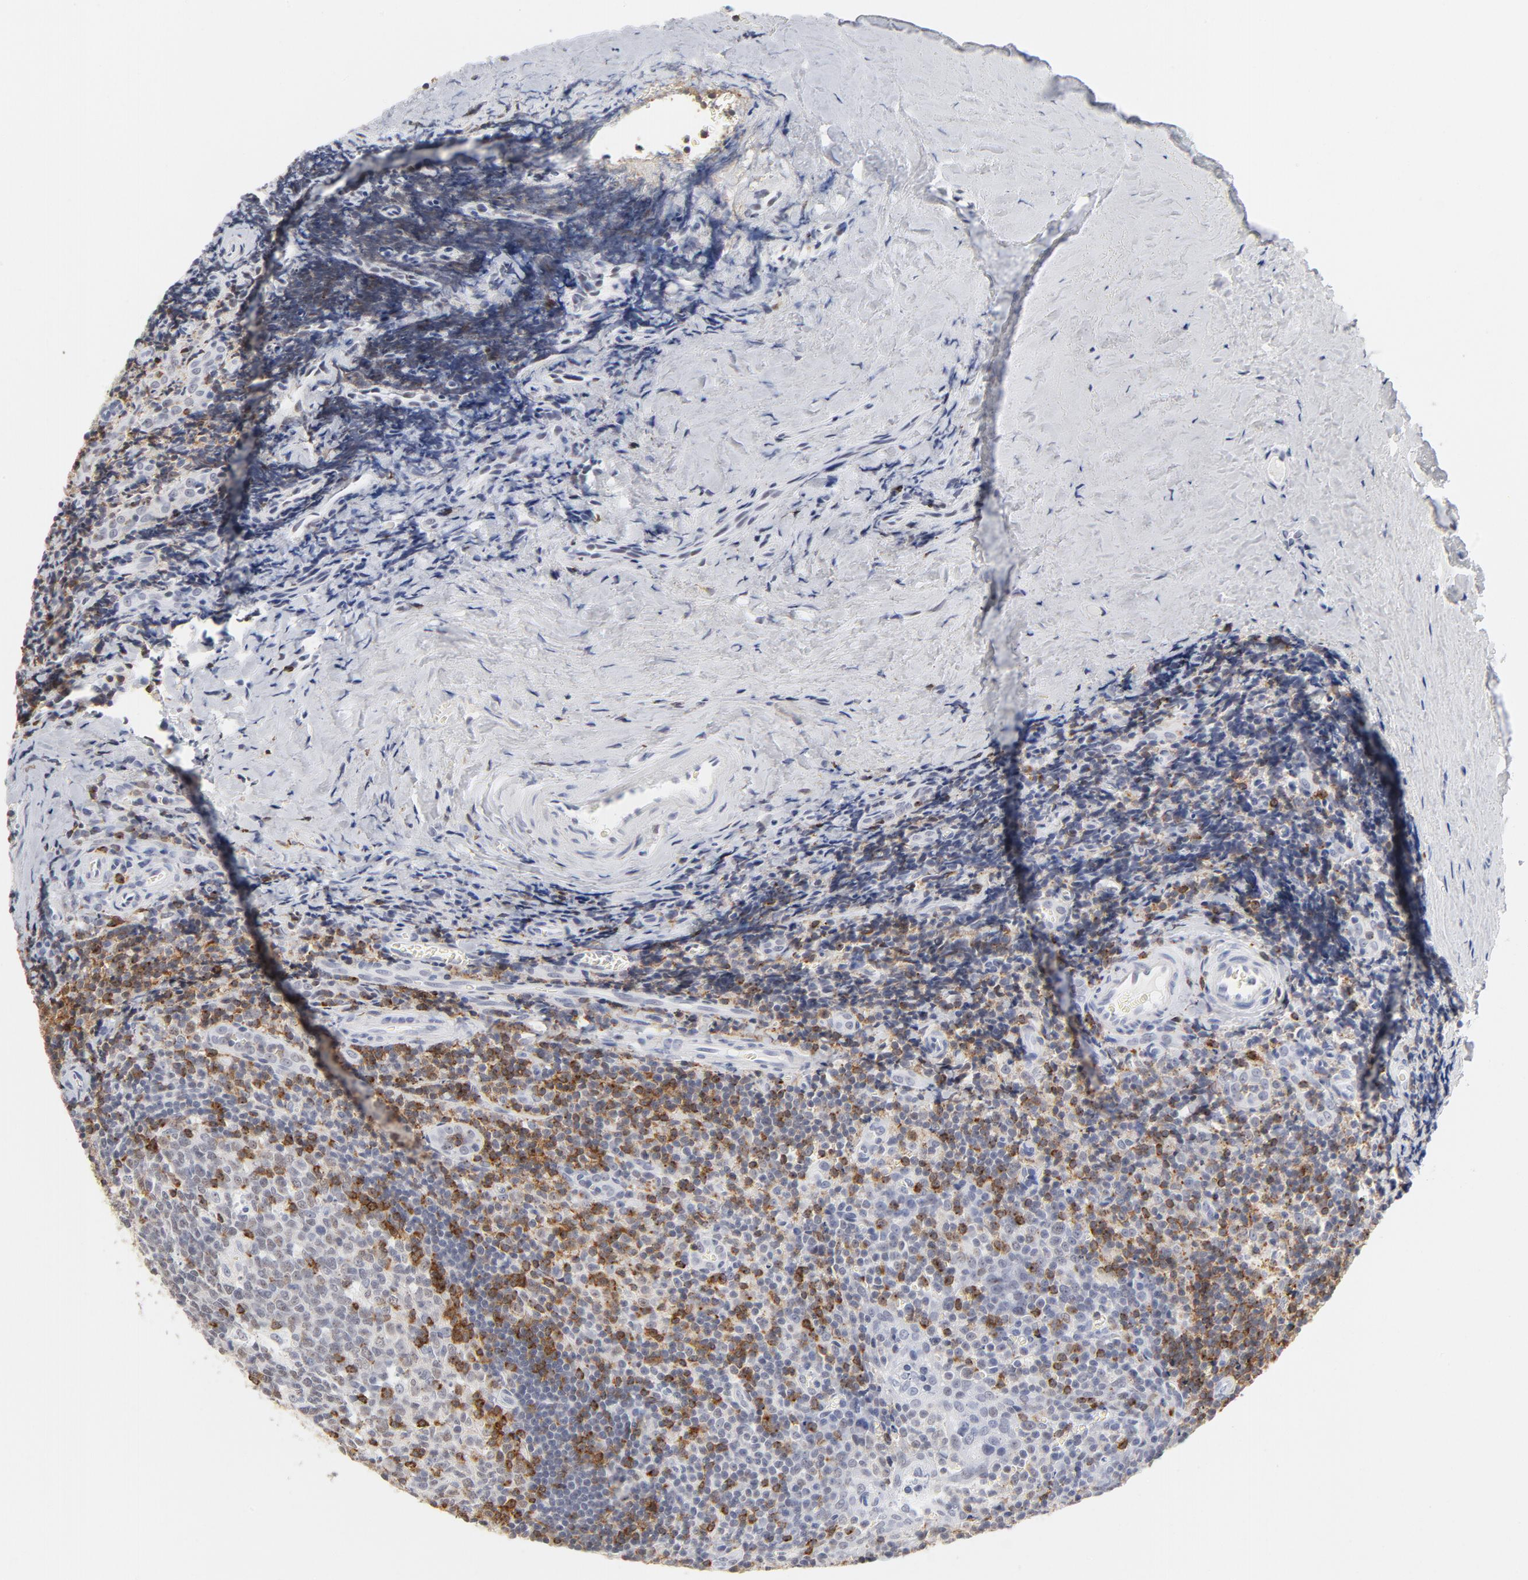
{"staining": {"intensity": "strong", "quantity": "25%-75%", "location": "cytoplasmic/membranous"}, "tissue": "tonsil", "cell_type": "Germinal center cells", "image_type": "normal", "snomed": [{"axis": "morphology", "description": "Normal tissue, NOS"}, {"axis": "topography", "description": "Tonsil"}], "caption": "IHC (DAB (3,3'-diaminobenzidine)) staining of benign tonsil exhibits strong cytoplasmic/membranous protein staining in approximately 25%-75% of germinal center cells.", "gene": "CD2", "patient": {"sex": "male", "age": 20}}